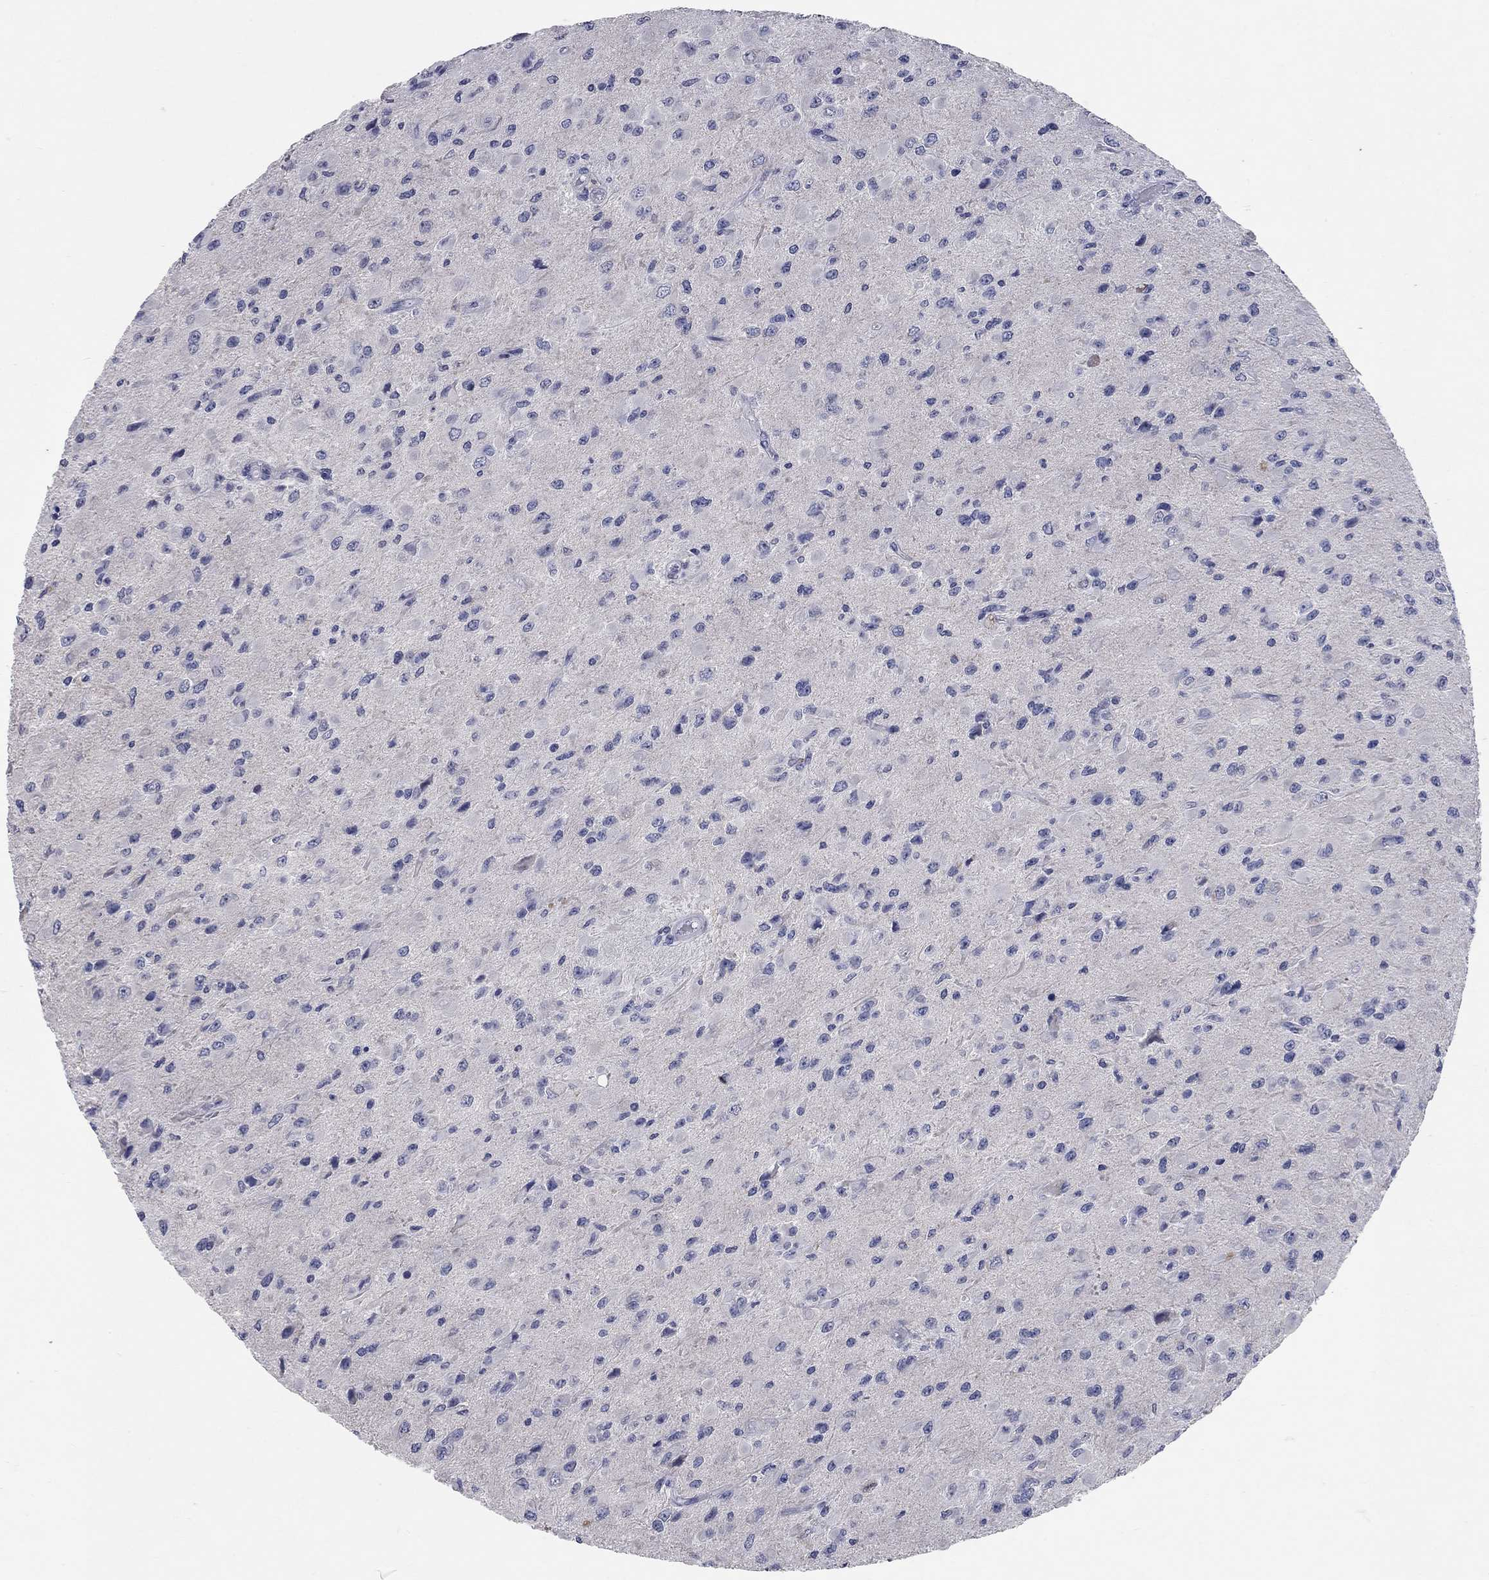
{"staining": {"intensity": "negative", "quantity": "none", "location": "none"}, "tissue": "glioma", "cell_type": "Tumor cells", "image_type": "cancer", "snomed": [{"axis": "morphology", "description": "Glioma, malignant, High grade"}, {"axis": "topography", "description": "Cerebral cortex"}], "caption": "This photomicrograph is of glioma stained with IHC to label a protein in brown with the nuclei are counter-stained blue. There is no expression in tumor cells.", "gene": "SYT12", "patient": {"sex": "male", "age": 35}}